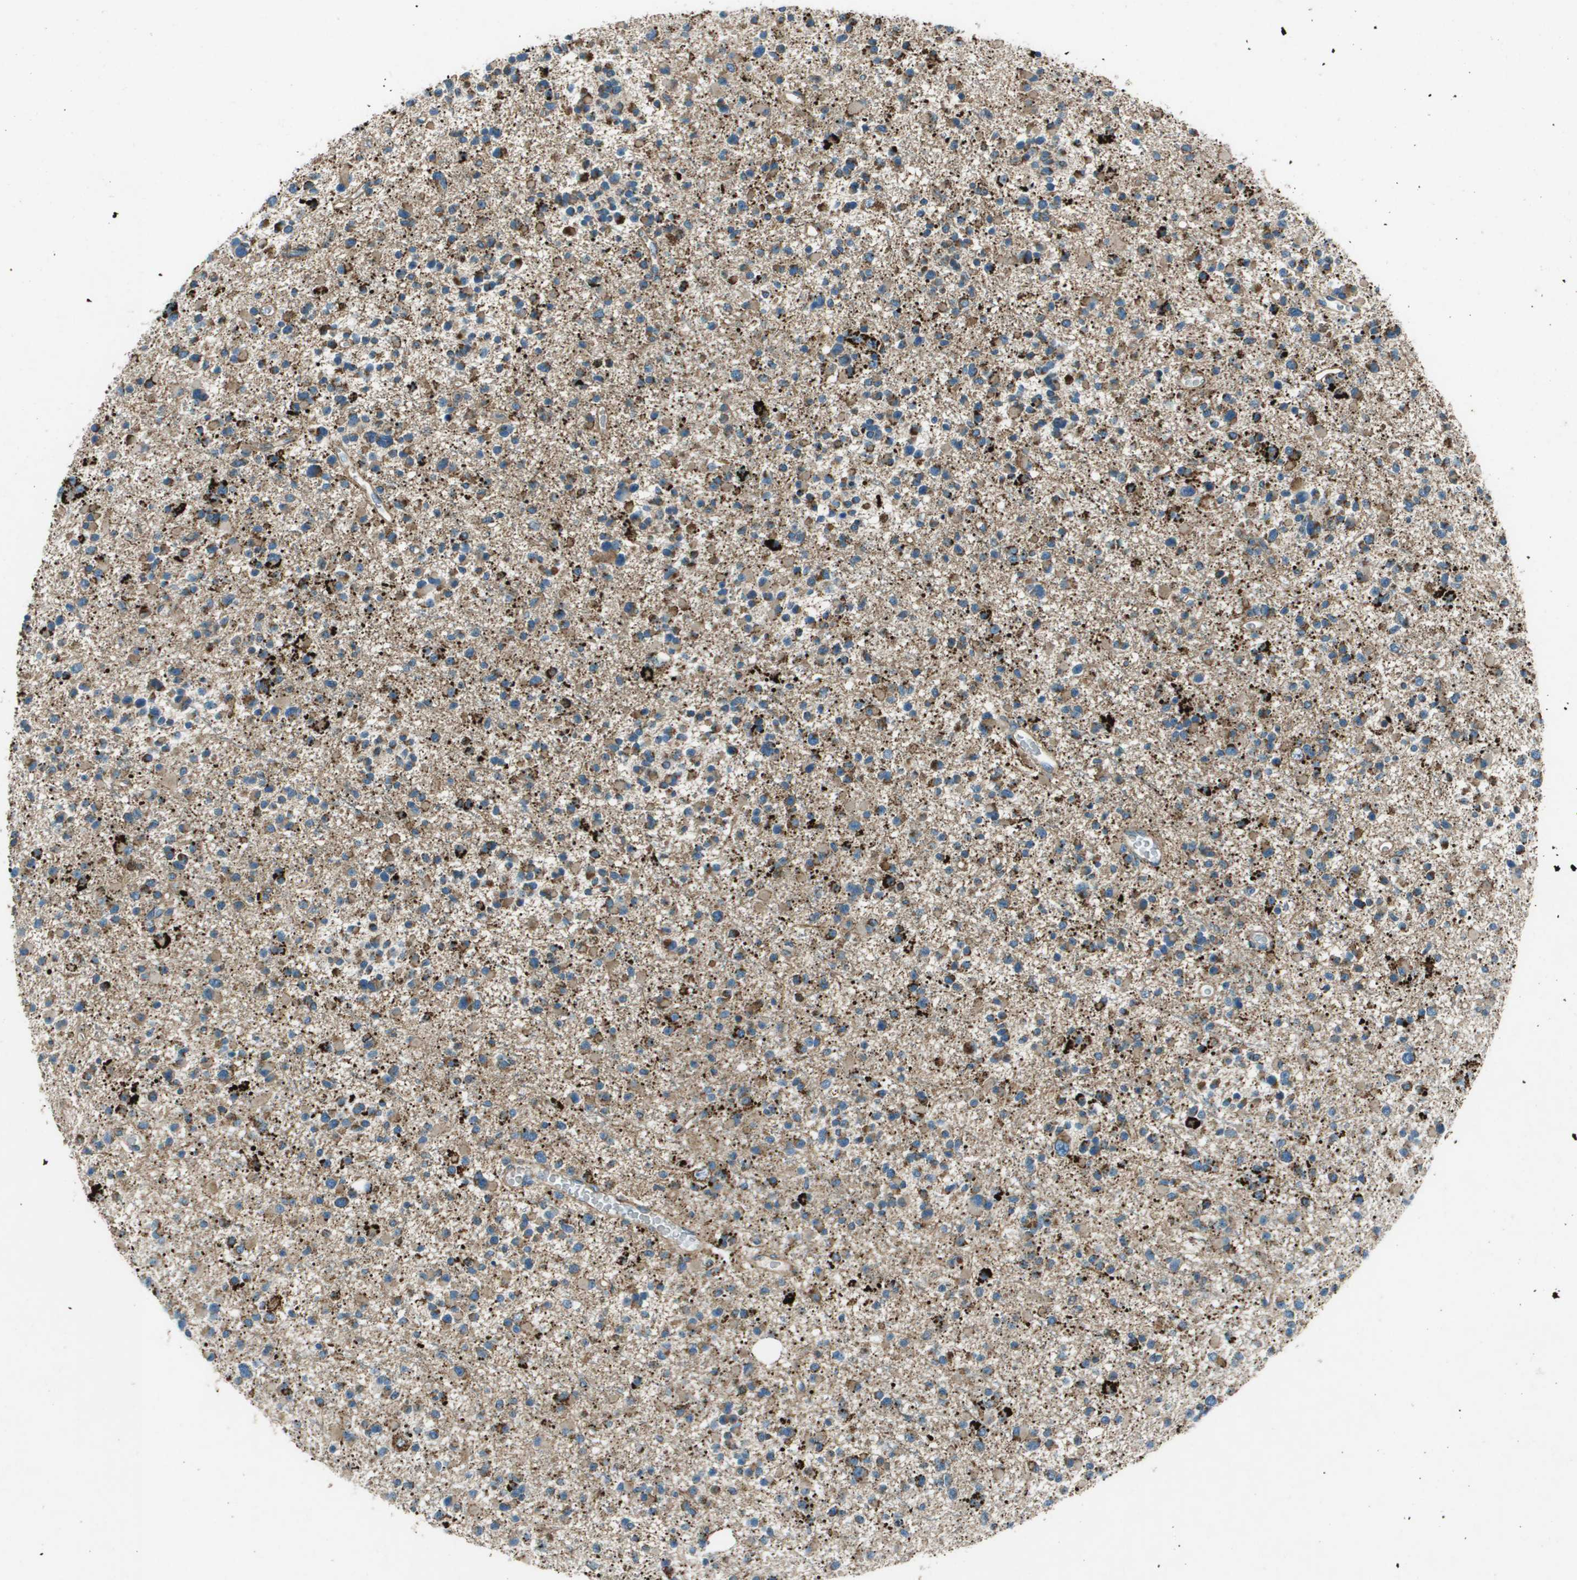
{"staining": {"intensity": "moderate", "quantity": ">75%", "location": "cytoplasmic/membranous"}, "tissue": "glioma", "cell_type": "Tumor cells", "image_type": "cancer", "snomed": [{"axis": "morphology", "description": "Glioma, malignant, Low grade"}, {"axis": "topography", "description": "Brain"}], "caption": "This image reveals glioma stained with IHC to label a protein in brown. The cytoplasmic/membranous of tumor cells show moderate positivity for the protein. Nuclei are counter-stained blue.", "gene": "MIGA1", "patient": {"sex": "female", "age": 22}}